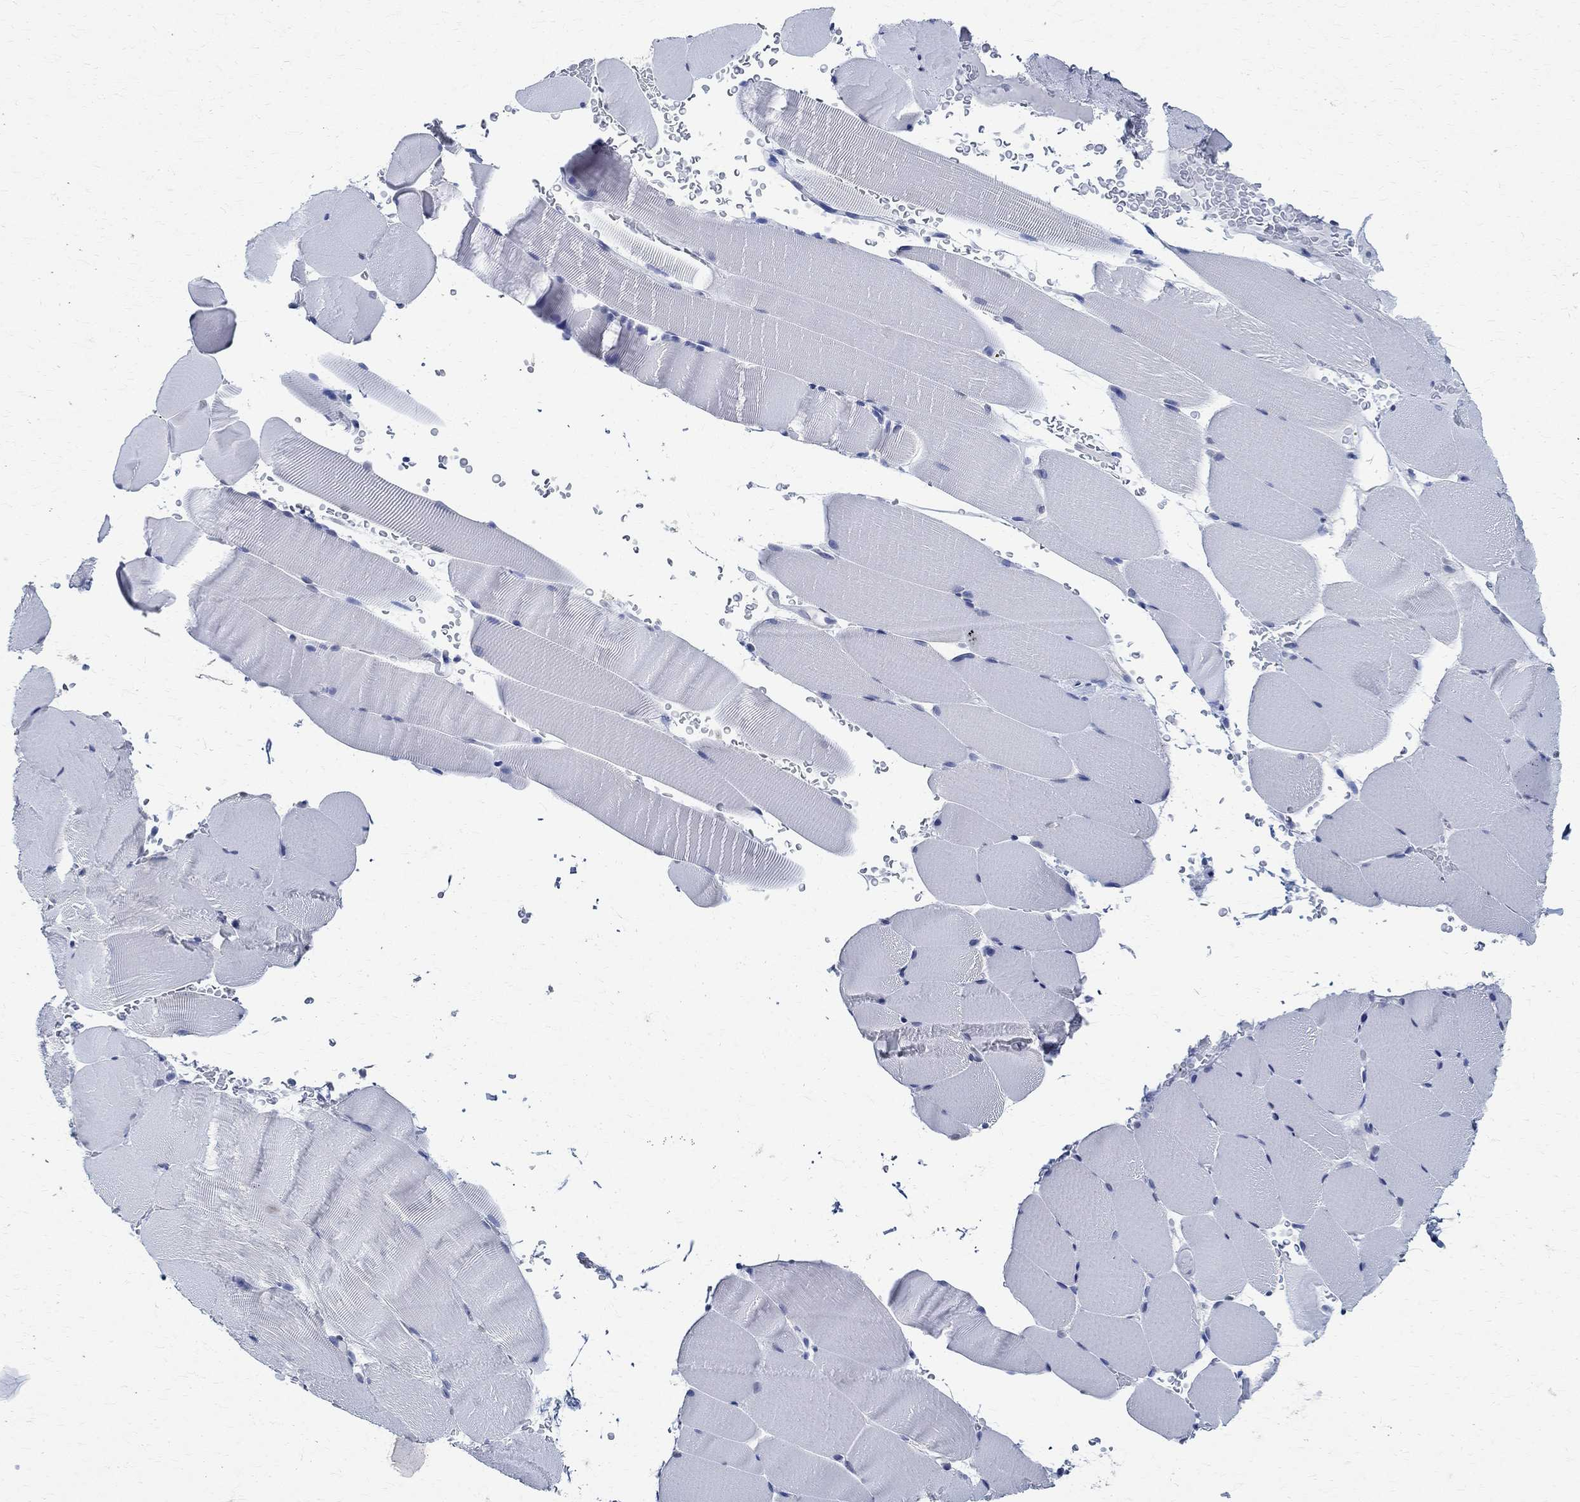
{"staining": {"intensity": "negative", "quantity": "none", "location": "none"}, "tissue": "skeletal muscle", "cell_type": "Myocytes", "image_type": "normal", "snomed": [{"axis": "morphology", "description": "Normal tissue, NOS"}, {"axis": "topography", "description": "Skeletal muscle"}], "caption": "An IHC image of benign skeletal muscle is shown. There is no staining in myocytes of skeletal muscle. (Immunohistochemistry (ihc), brightfield microscopy, high magnification).", "gene": "TMEM221", "patient": {"sex": "female", "age": 37}}